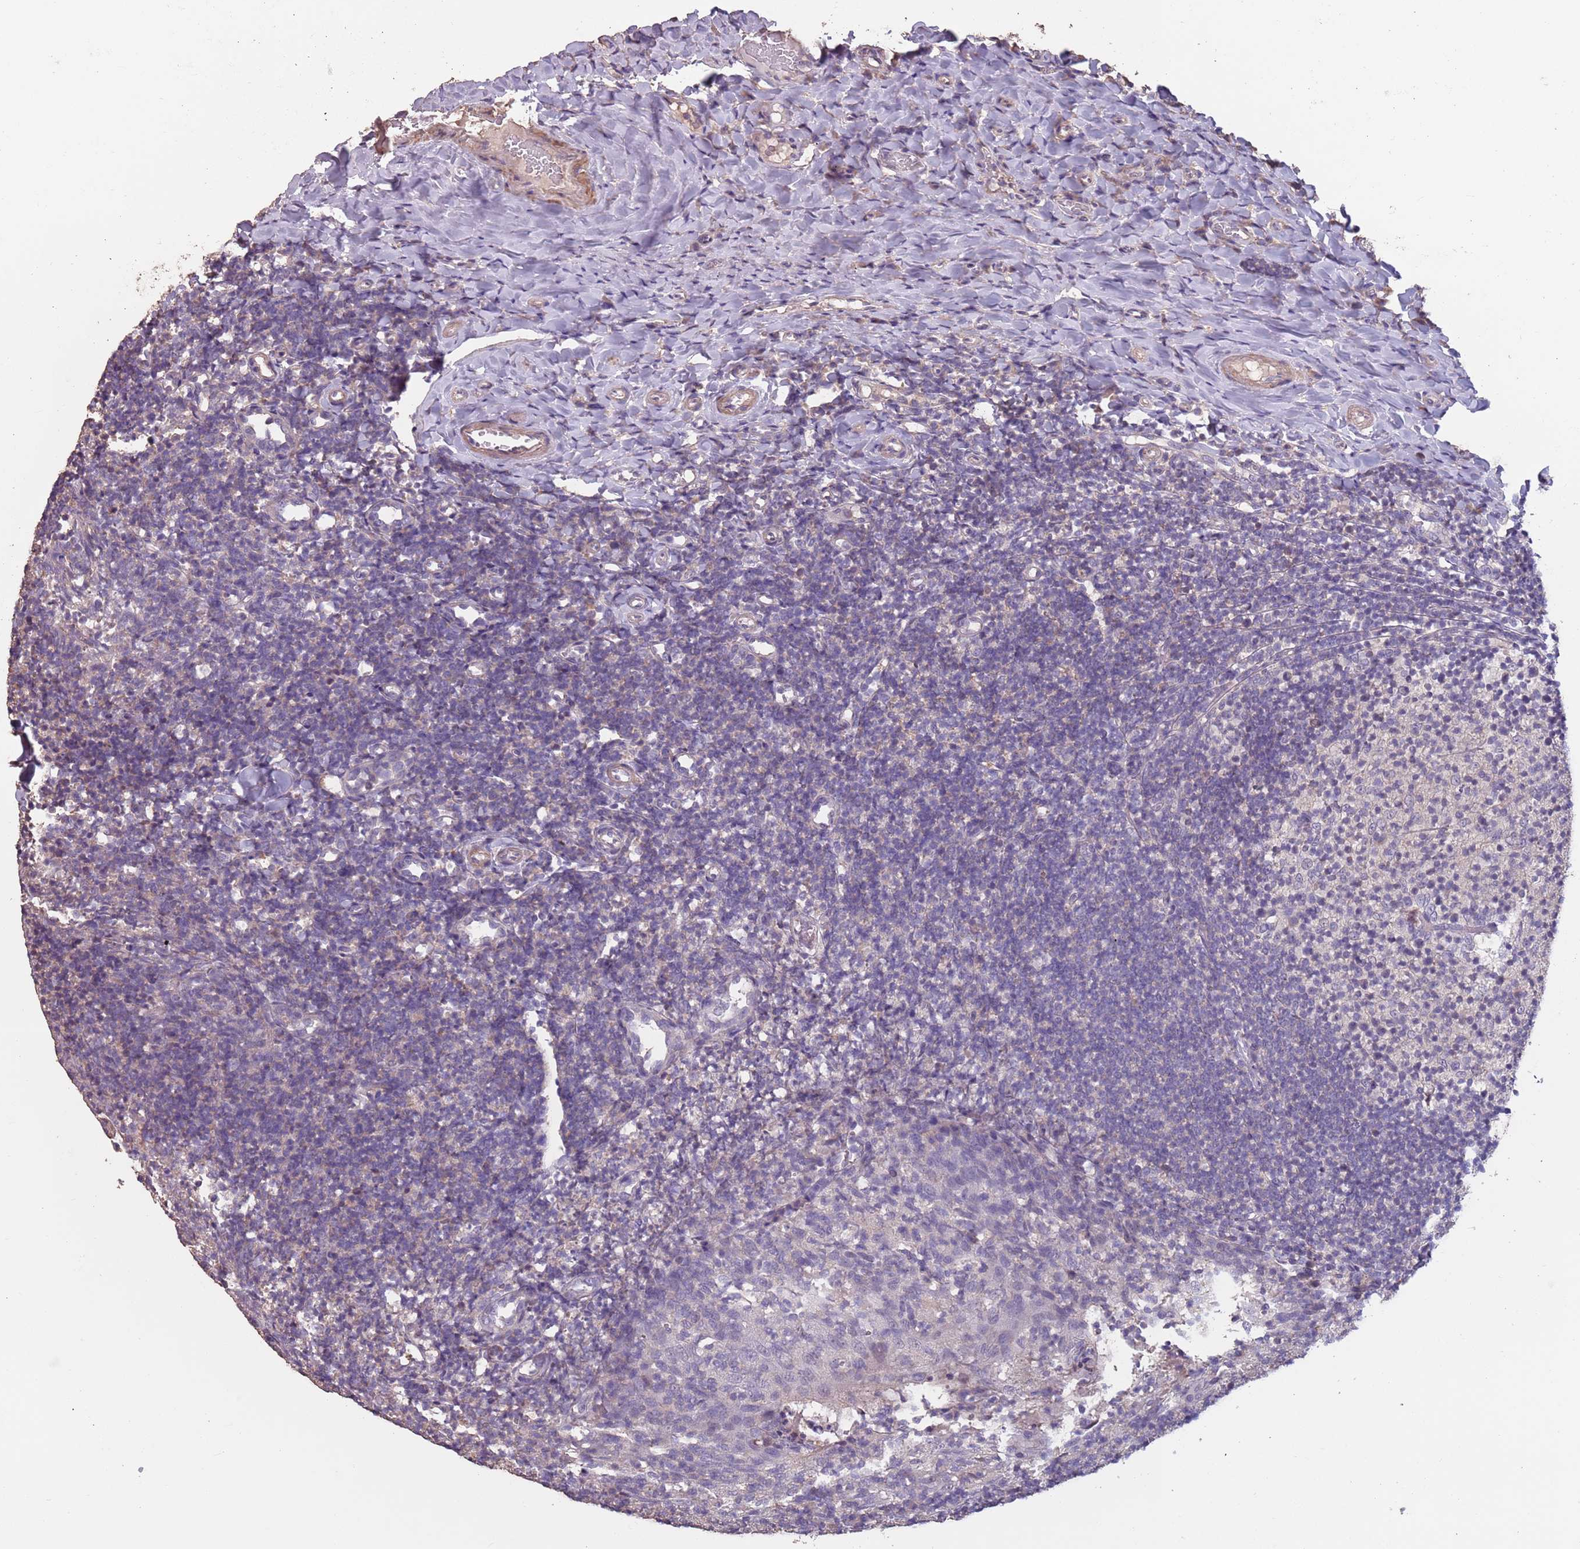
{"staining": {"intensity": "negative", "quantity": "none", "location": "none"}, "tissue": "tonsil", "cell_type": "Germinal center cells", "image_type": "normal", "snomed": [{"axis": "morphology", "description": "Normal tissue, NOS"}, {"axis": "topography", "description": "Tonsil"}], "caption": "Immunohistochemical staining of unremarkable tonsil reveals no significant positivity in germinal center cells. (DAB immunohistochemistry, high magnification).", "gene": "MBD3L1", "patient": {"sex": "female", "age": 10}}